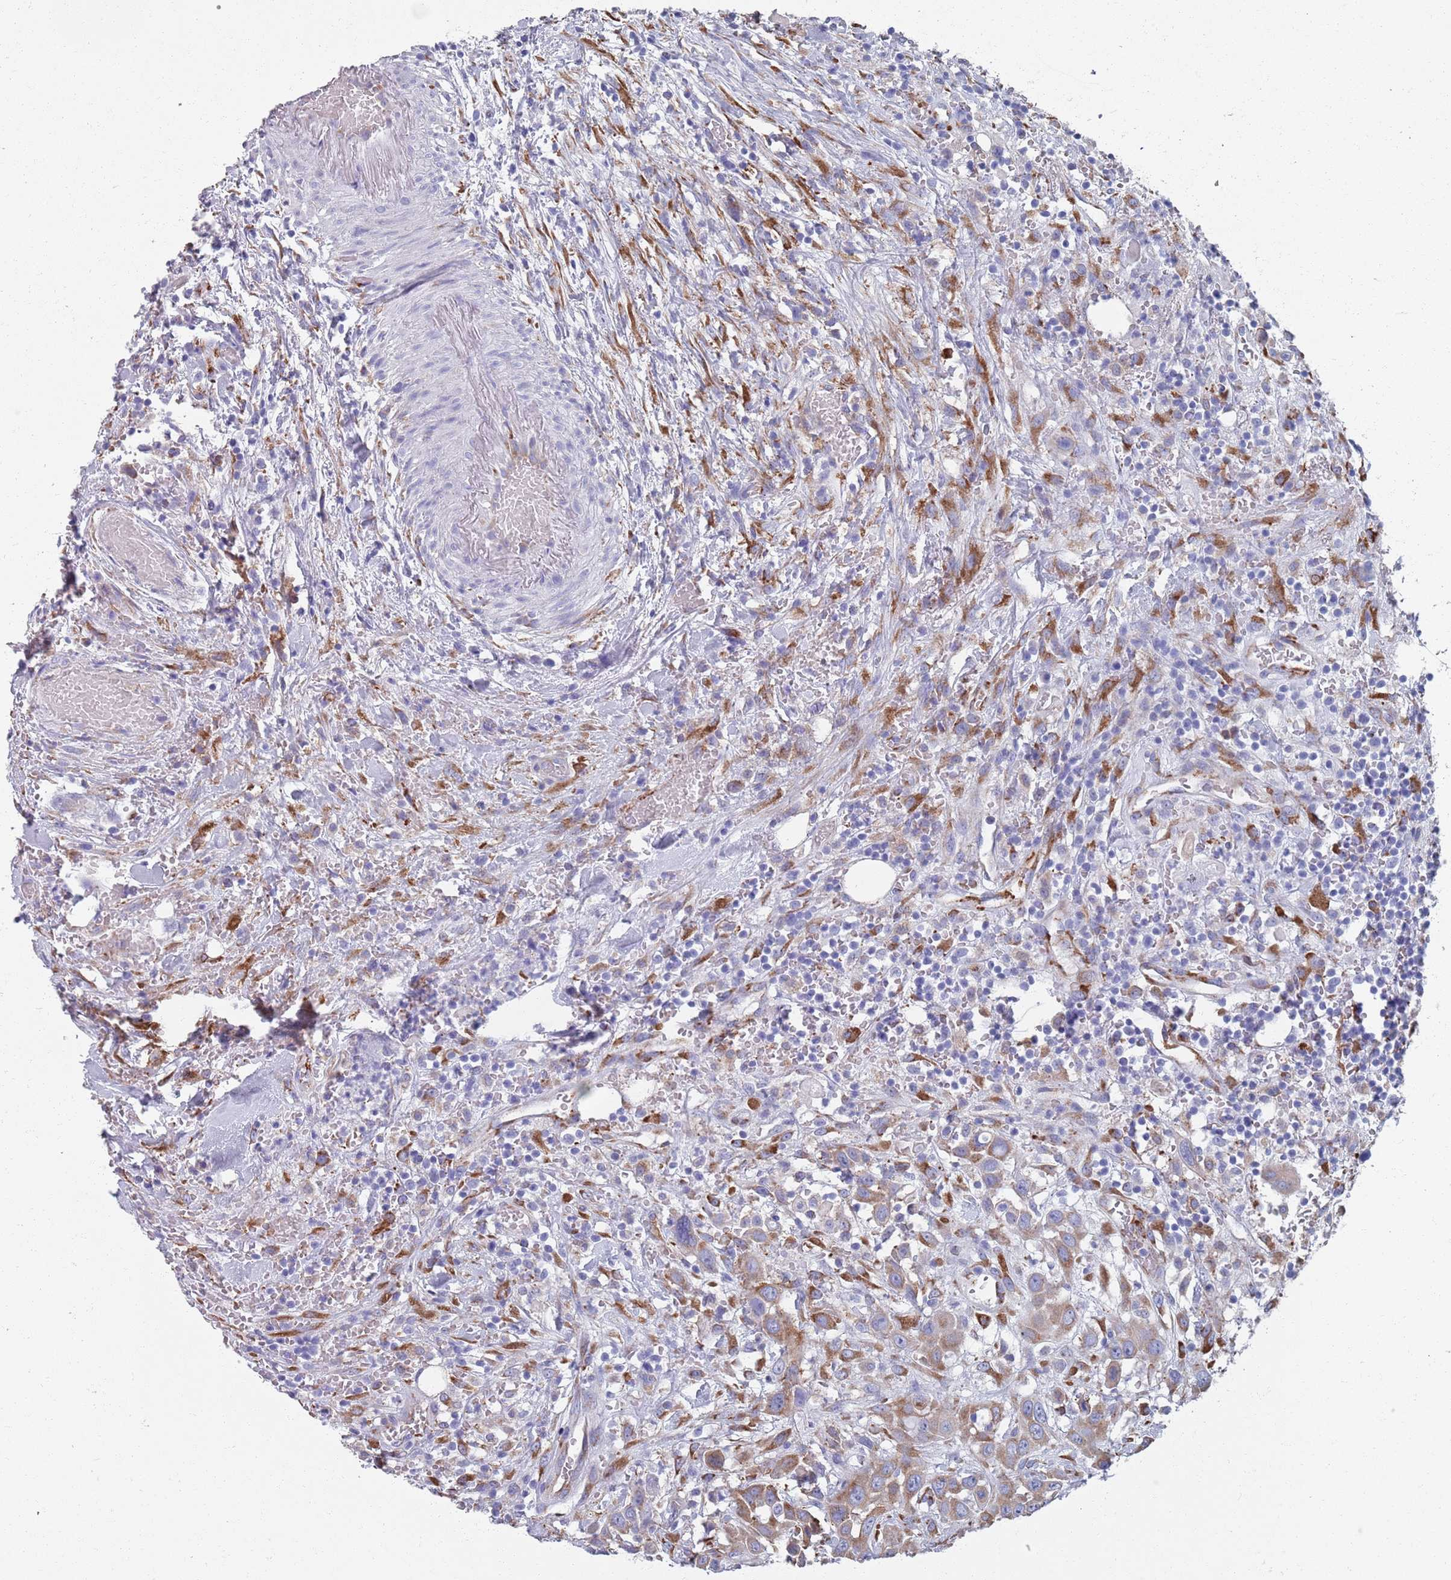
{"staining": {"intensity": "moderate", "quantity": "<25%", "location": "cytoplasmic/membranous"}, "tissue": "head and neck cancer", "cell_type": "Tumor cells", "image_type": "cancer", "snomed": [{"axis": "morphology", "description": "Squamous cell carcinoma, NOS"}, {"axis": "topography", "description": "Head-Neck"}], "caption": "Squamous cell carcinoma (head and neck) was stained to show a protein in brown. There is low levels of moderate cytoplasmic/membranous staining in about <25% of tumor cells. (DAB = brown stain, brightfield microscopy at high magnification).", "gene": "PLOD1", "patient": {"sex": "male", "age": 81}}